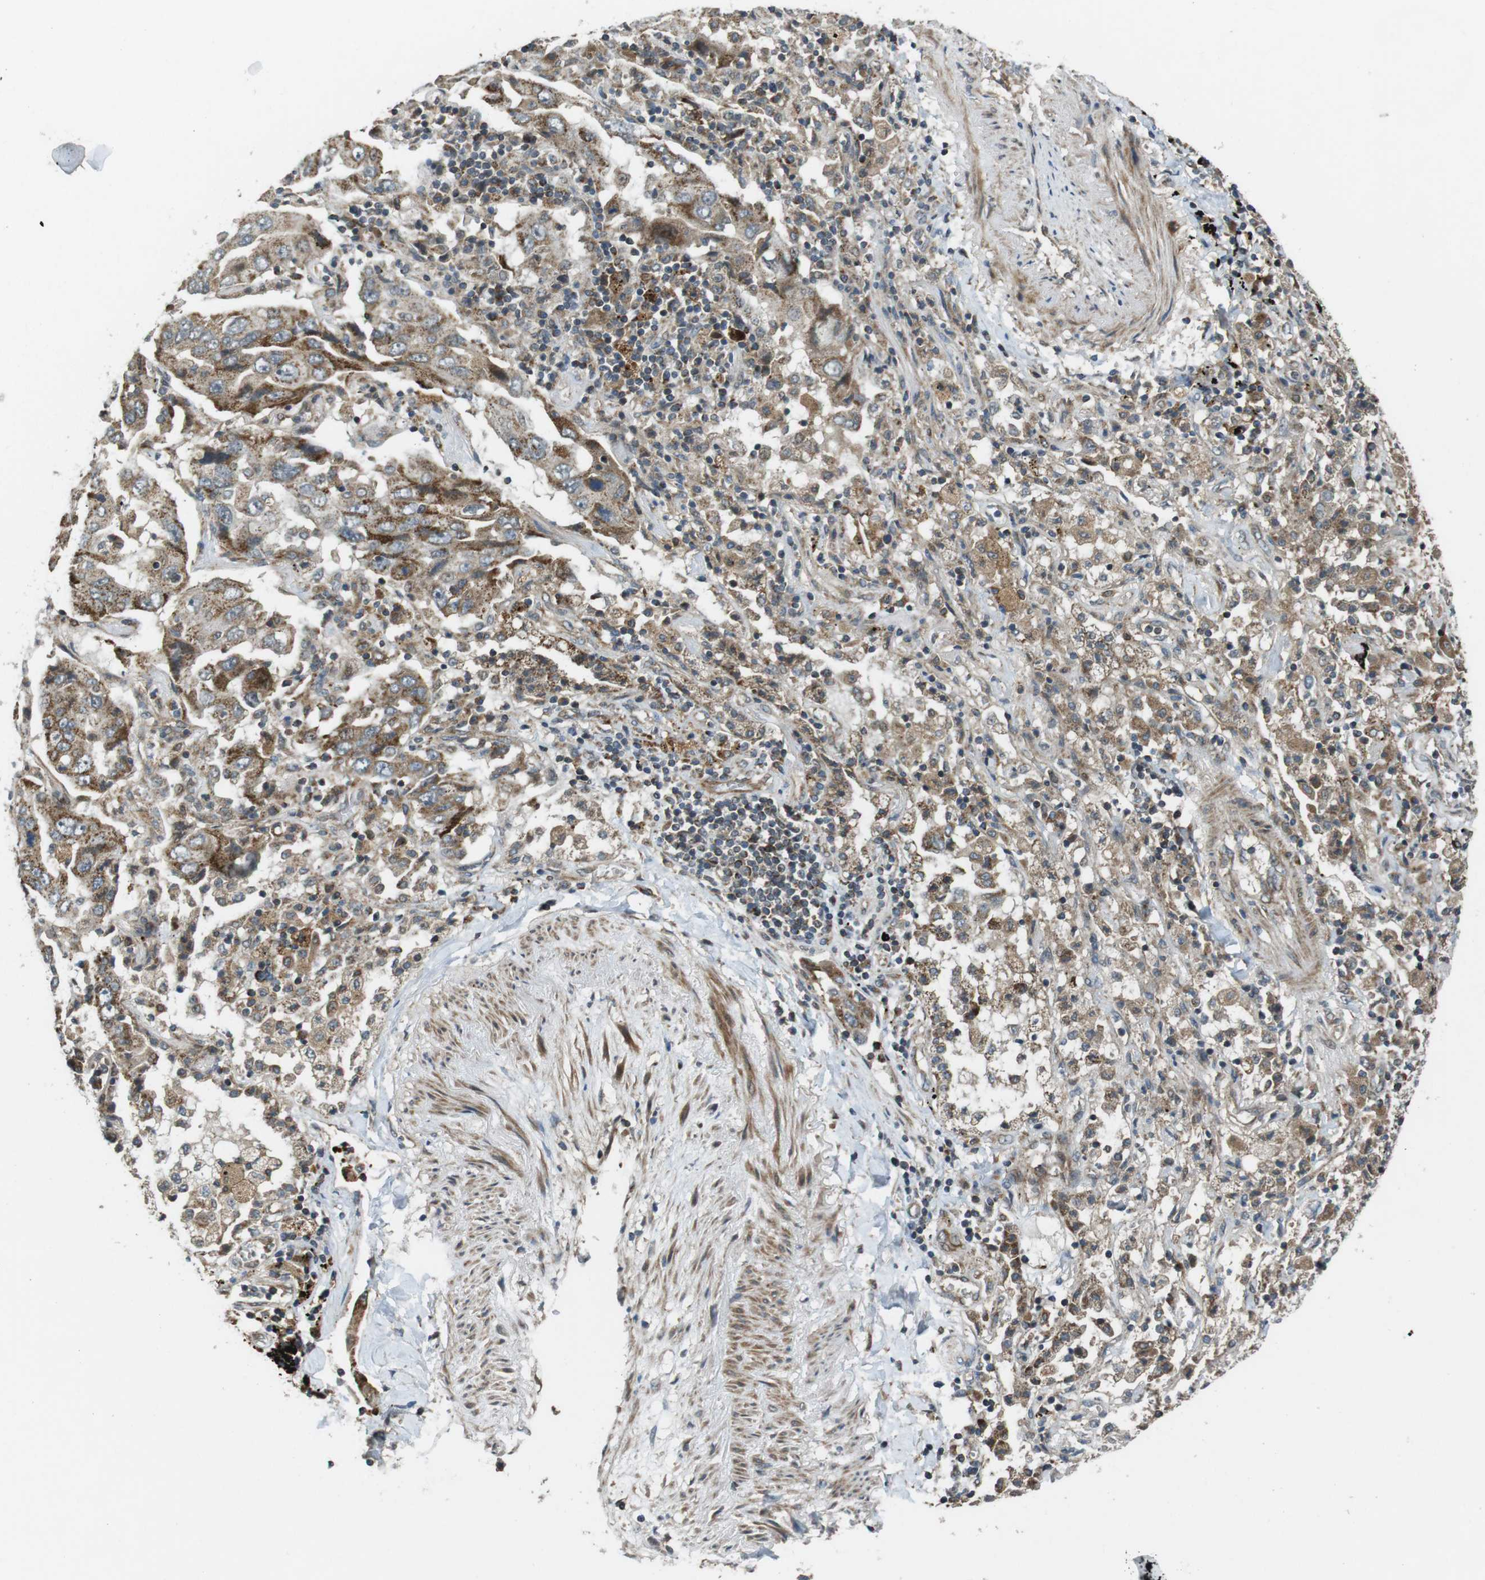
{"staining": {"intensity": "moderate", "quantity": ">75%", "location": "cytoplasmic/membranous"}, "tissue": "lung cancer", "cell_type": "Tumor cells", "image_type": "cancer", "snomed": [{"axis": "morphology", "description": "Adenocarcinoma, NOS"}, {"axis": "topography", "description": "Lung"}], "caption": "DAB (3,3'-diaminobenzidine) immunohistochemical staining of lung adenocarcinoma demonstrates moderate cytoplasmic/membranous protein staining in about >75% of tumor cells. The protein is stained brown, and the nuclei are stained in blue (DAB (3,3'-diaminobenzidine) IHC with brightfield microscopy, high magnification).", "gene": "IFFO2", "patient": {"sex": "female", "age": 65}}